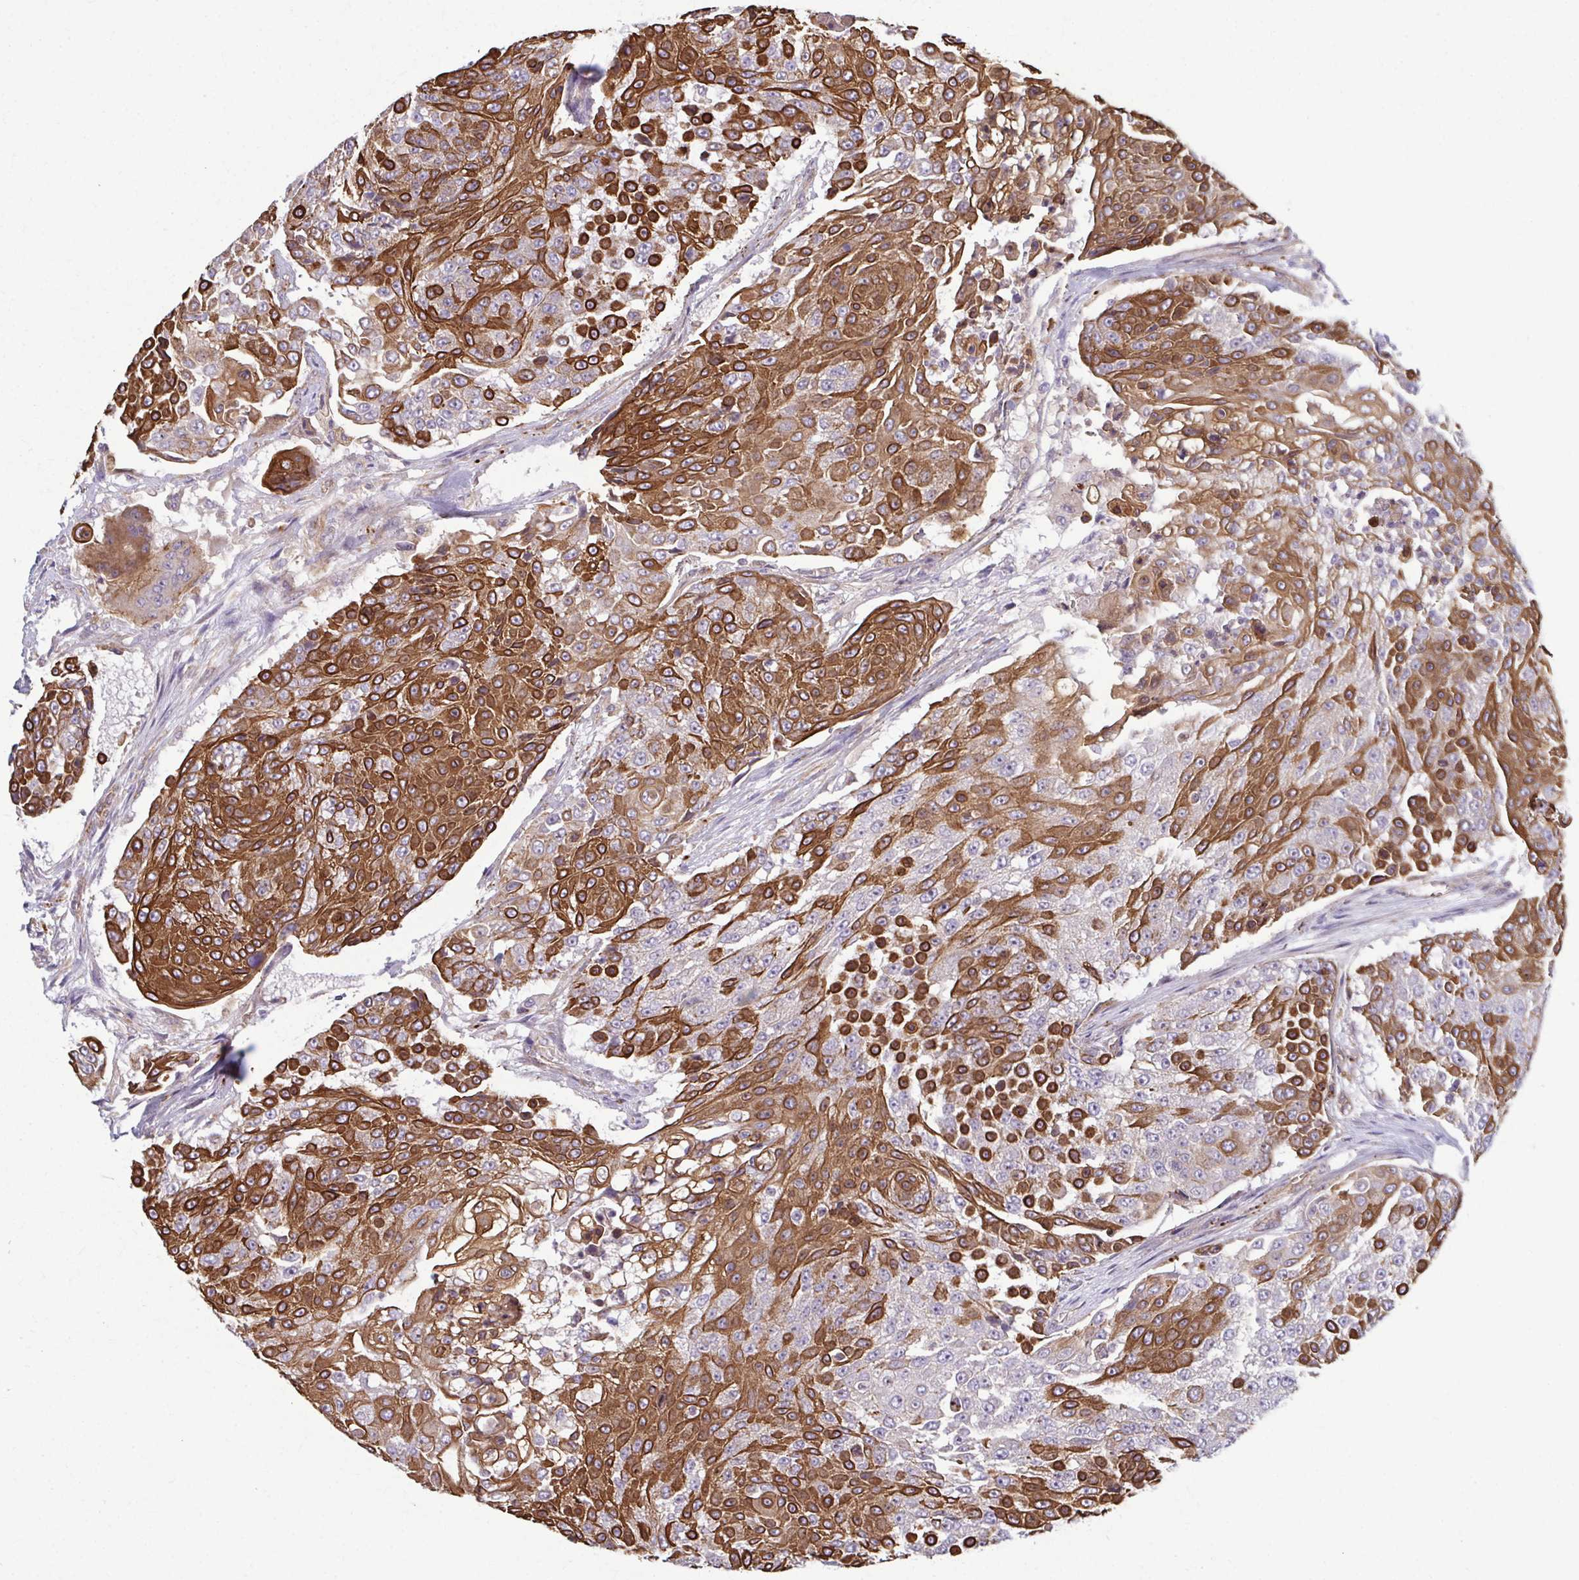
{"staining": {"intensity": "strong", "quantity": ">75%", "location": "cytoplasmic/membranous"}, "tissue": "urothelial cancer", "cell_type": "Tumor cells", "image_type": "cancer", "snomed": [{"axis": "morphology", "description": "Urothelial carcinoma, High grade"}, {"axis": "topography", "description": "Urinary bladder"}], "caption": "Human urothelial cancer stained with a brown dye reveals strong cytoplasmic/membranous positive positivity in approximately >75% of tumor cells.", "gene": "EID2B", "patient": {"sex": "female", "age": 63}}